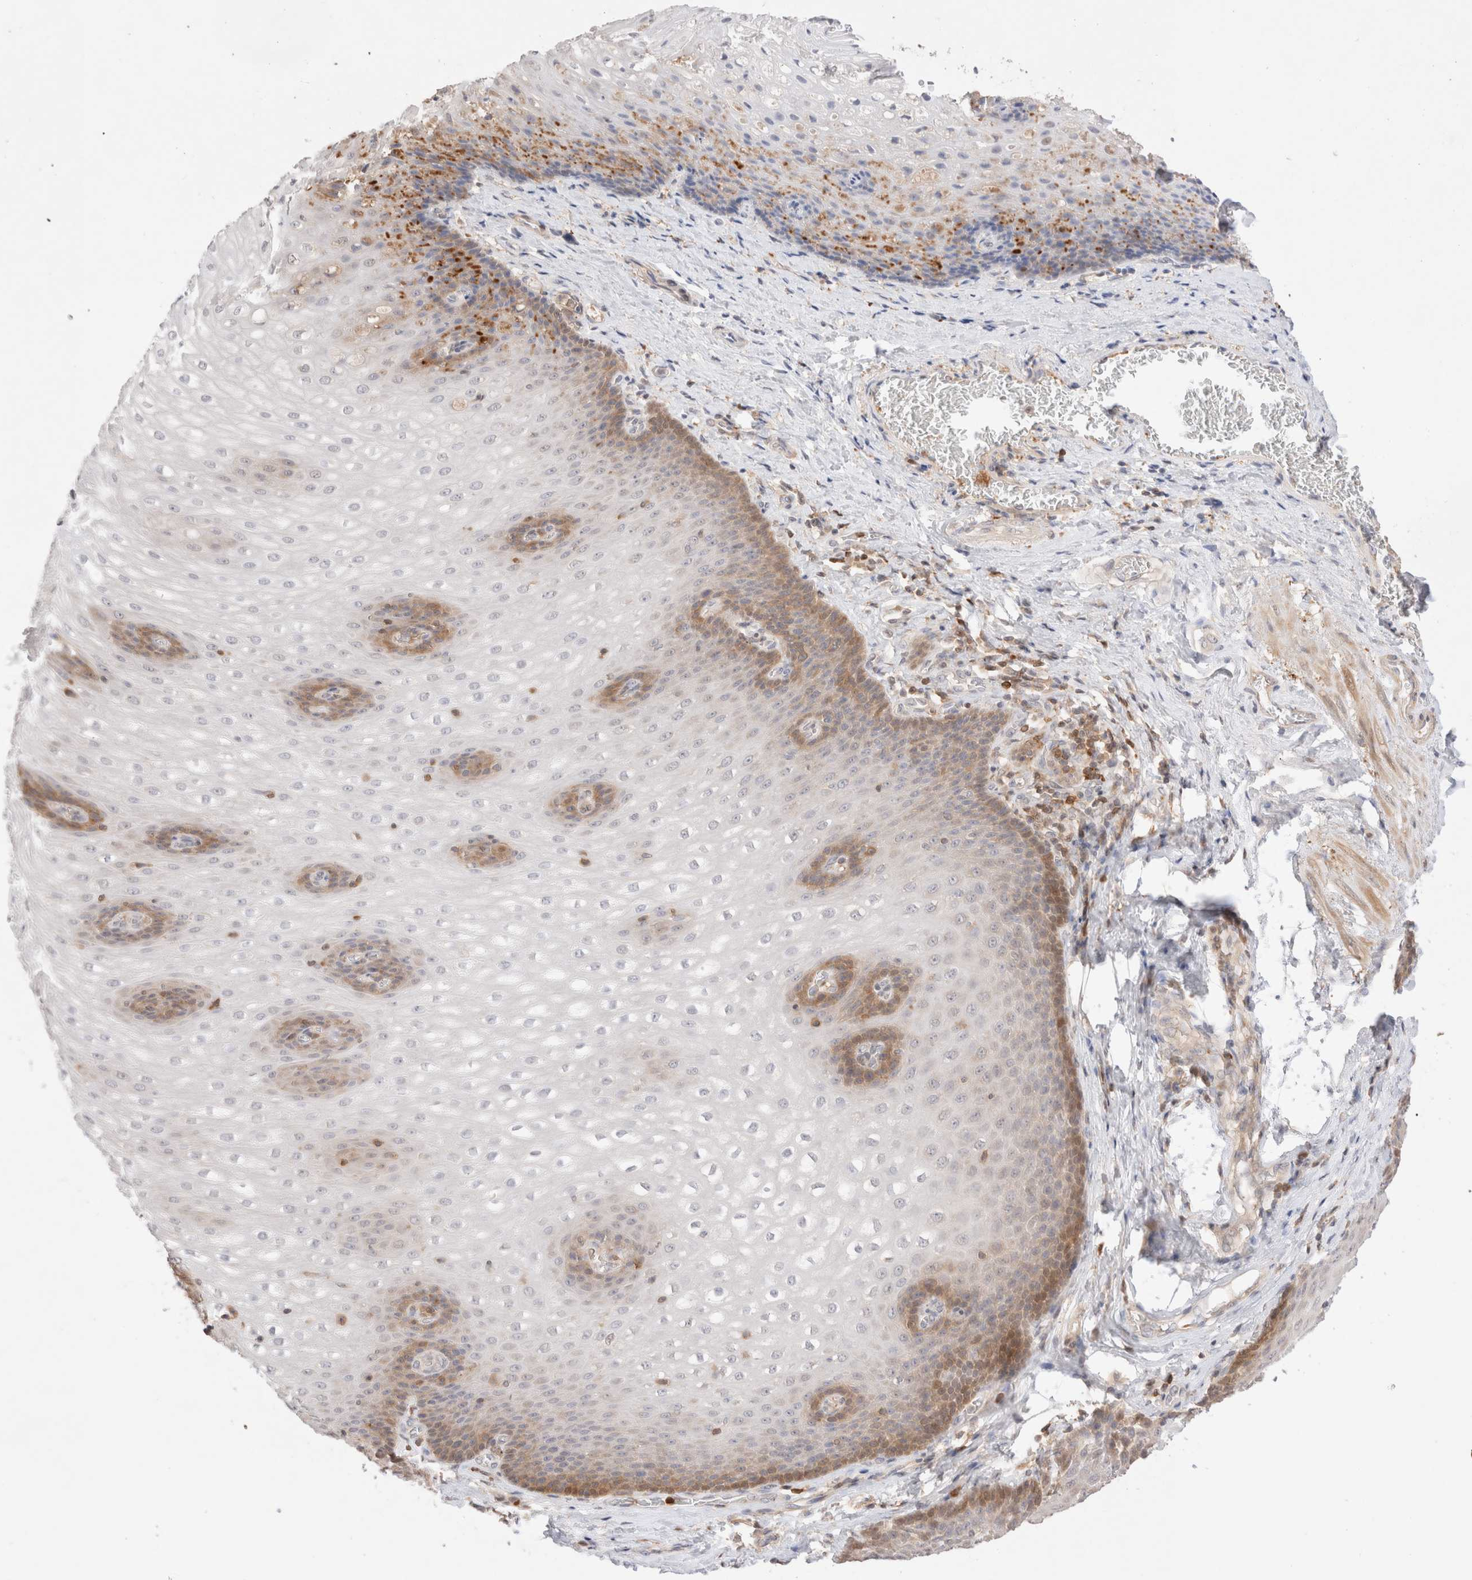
{"staining": {"intensity": "moderate", "quantity": "<25%", "location": "cytoplasmic/membranous"}, "tissue": "esophagus", "cell_type": "Squamous epithelial cells", "image_type": "normal", "snomed": [{"axis": "morphology", "description": "Normal tissue, NOS"}, {"axis": "topography", "description": "Esophagus"}], "caption": "An IHC image of normal tissue is shown. Protein staining in brown shows moderate cytoplasmic/membranous positivity in esophagus within squamous epithelial cells.", "gene": "STARD10", "patient": {"sex": "male", "age": 48}}